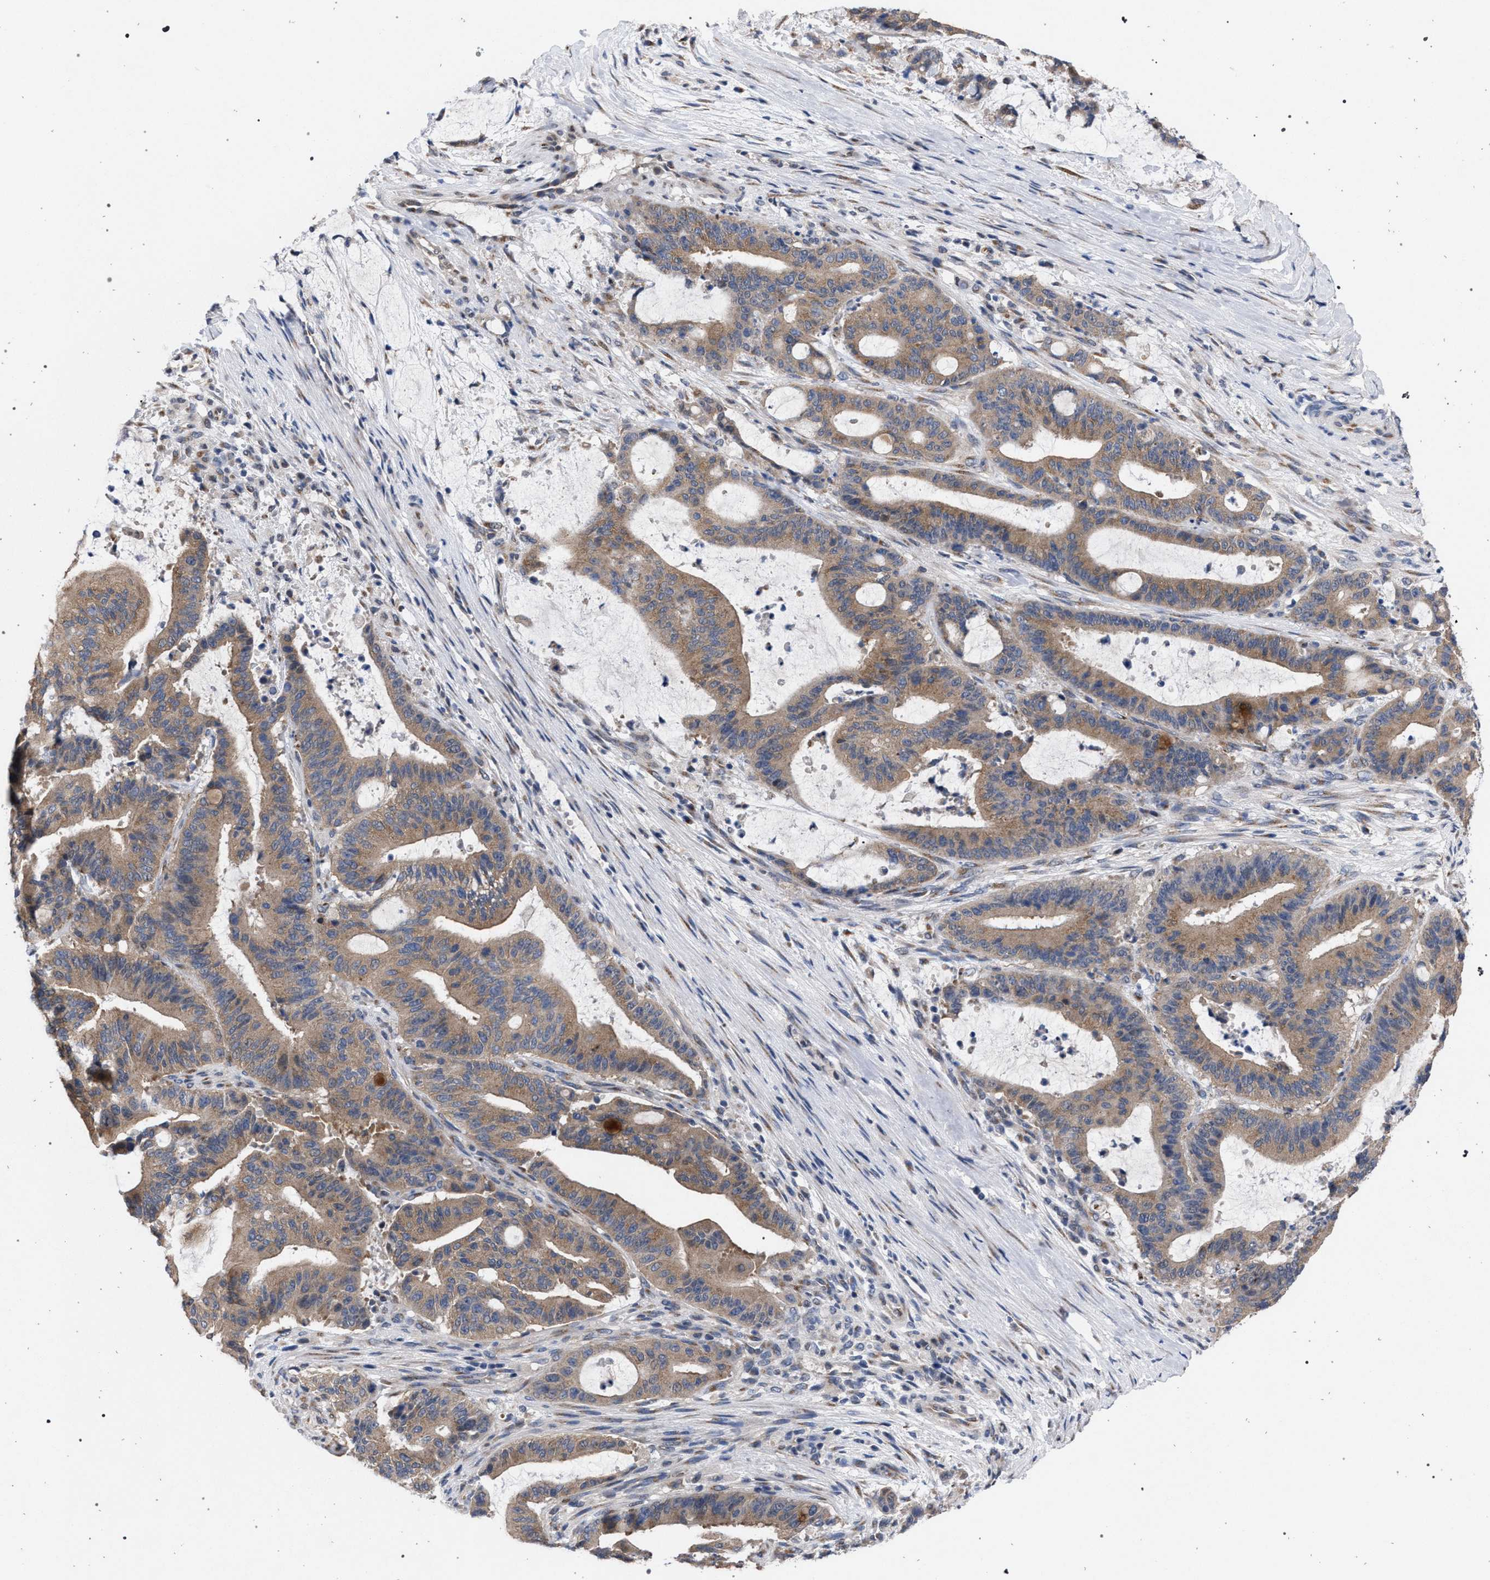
{"staining": {"intensity": "moderate", "quantity": ">75%", "location": "cytoplasmic/membranous"}, "tissue": "liver cancer", "cell_type": "Tumor cells", "image_type": "cancer", "snomed": [{"axis": "morphology", "description": "Normal tissue, NOS"}, {"axis": "morphology", "description": "Cholangiocarcinoma"}, {"axis": "topography", "description": "Liver"}, {"axis": "topography", "description": "Peripheral nerve tissue"}], "caption": "Immunohistochemical staining of human liver cholangiocarcinoma exhibits moderate cytoplasmic/membranous protein positivity in approximately >75% of tumor cells.", "gene": "GOLGA2", "patient": {"sex": "female", "age": 73}}